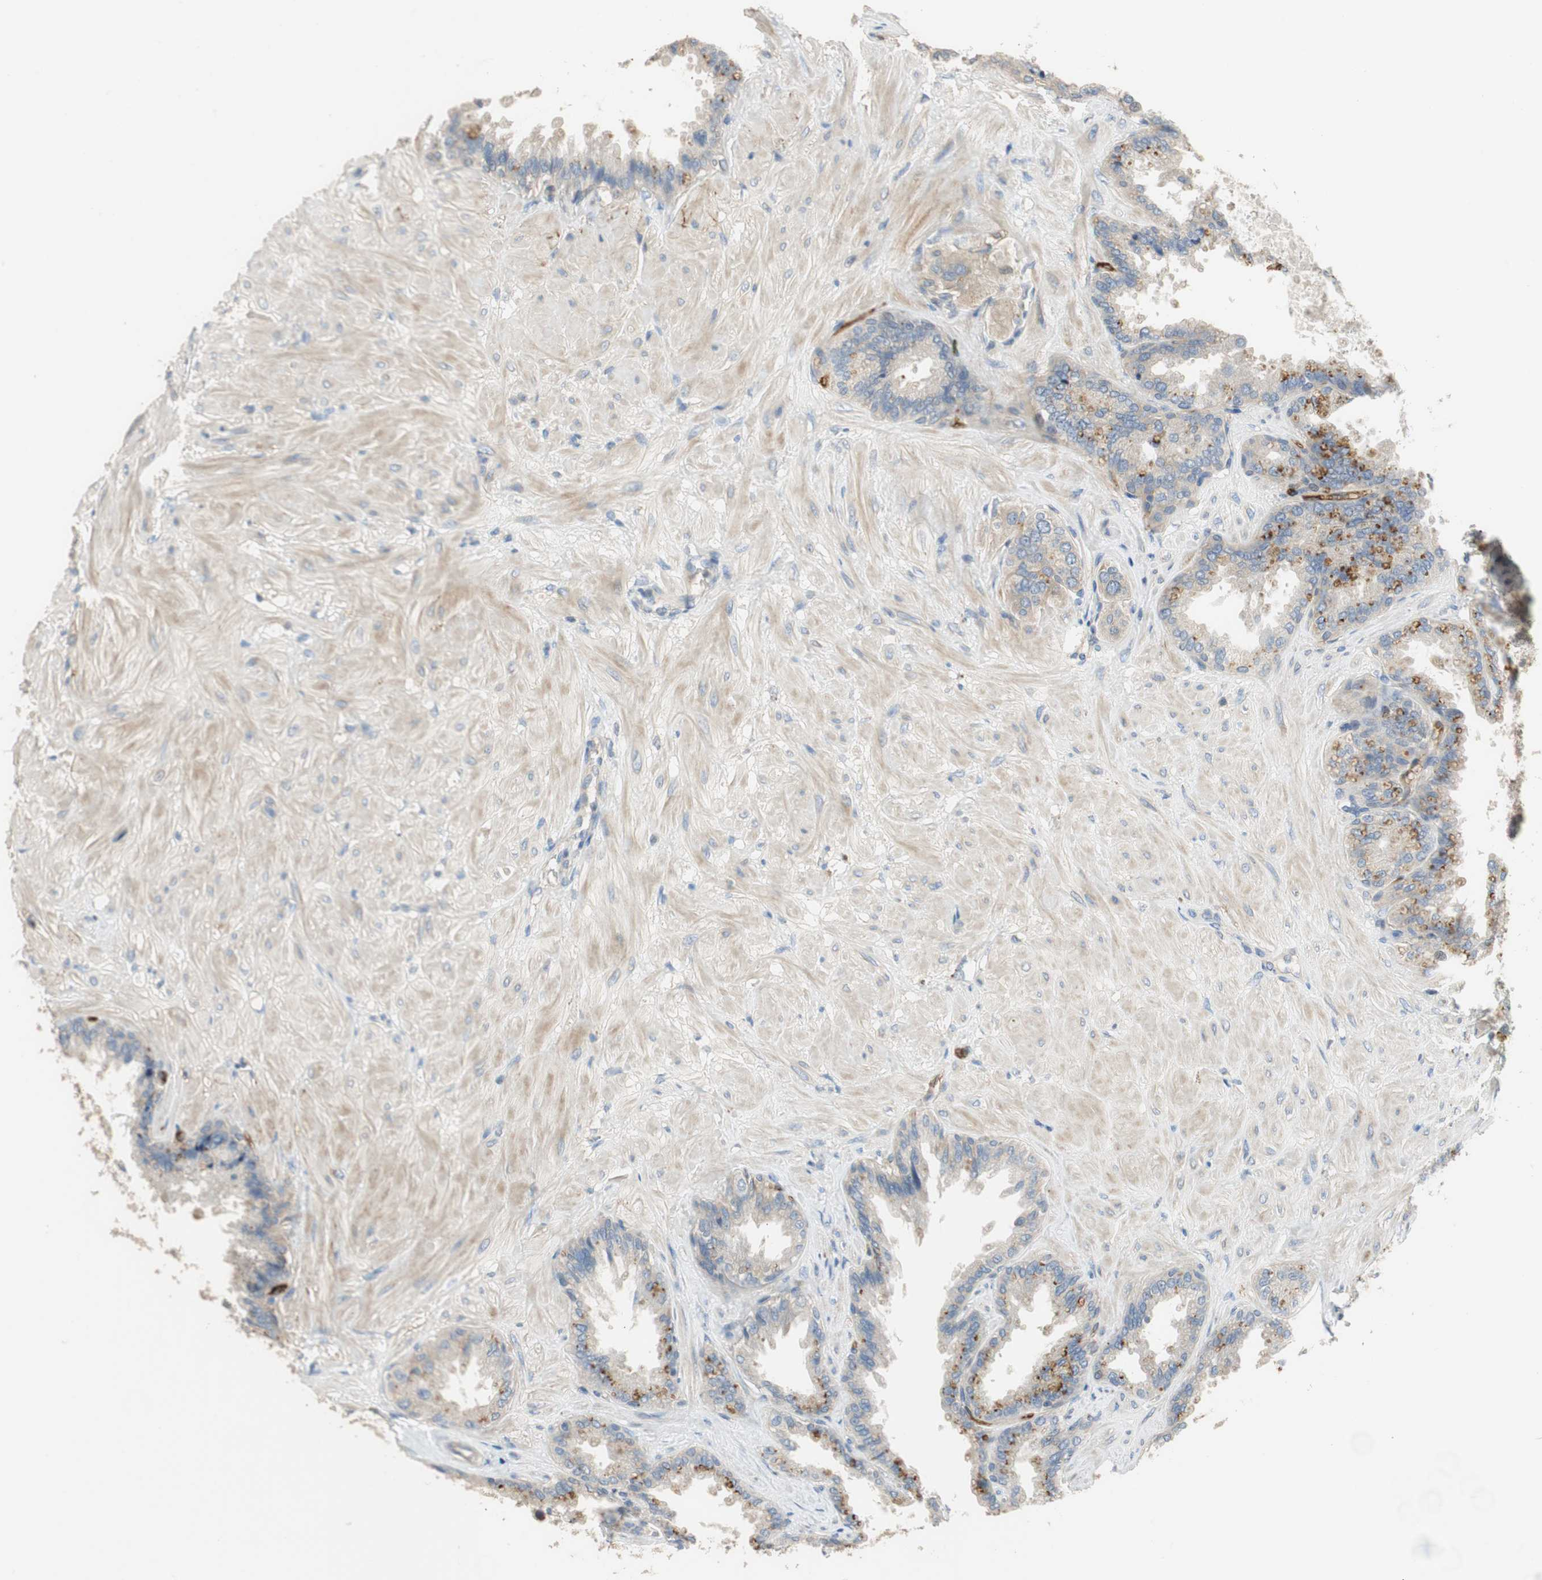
{"staining": {"intensity": "moderate", "quantity": "25%-75%", "location": "cytoplasmic/membranous"}, "tissue": "seminal vesicle", "cell_type": "Glandular cells", "image_type": "normal", "snomed": [{"axis": "morphology", "description": "Normal tissue, NOS"}, {"axis": "topography", "description": "Seminal veicle"}], "caption": "Immunohistochemistry of normal human seminal vesicle demonstrates medium levels of moderate cytoplasmic/membranous staining in about 25%-75% of glandular cells.", "gene": "ALPL", "patient": {"sex": "male", "age": 46}}